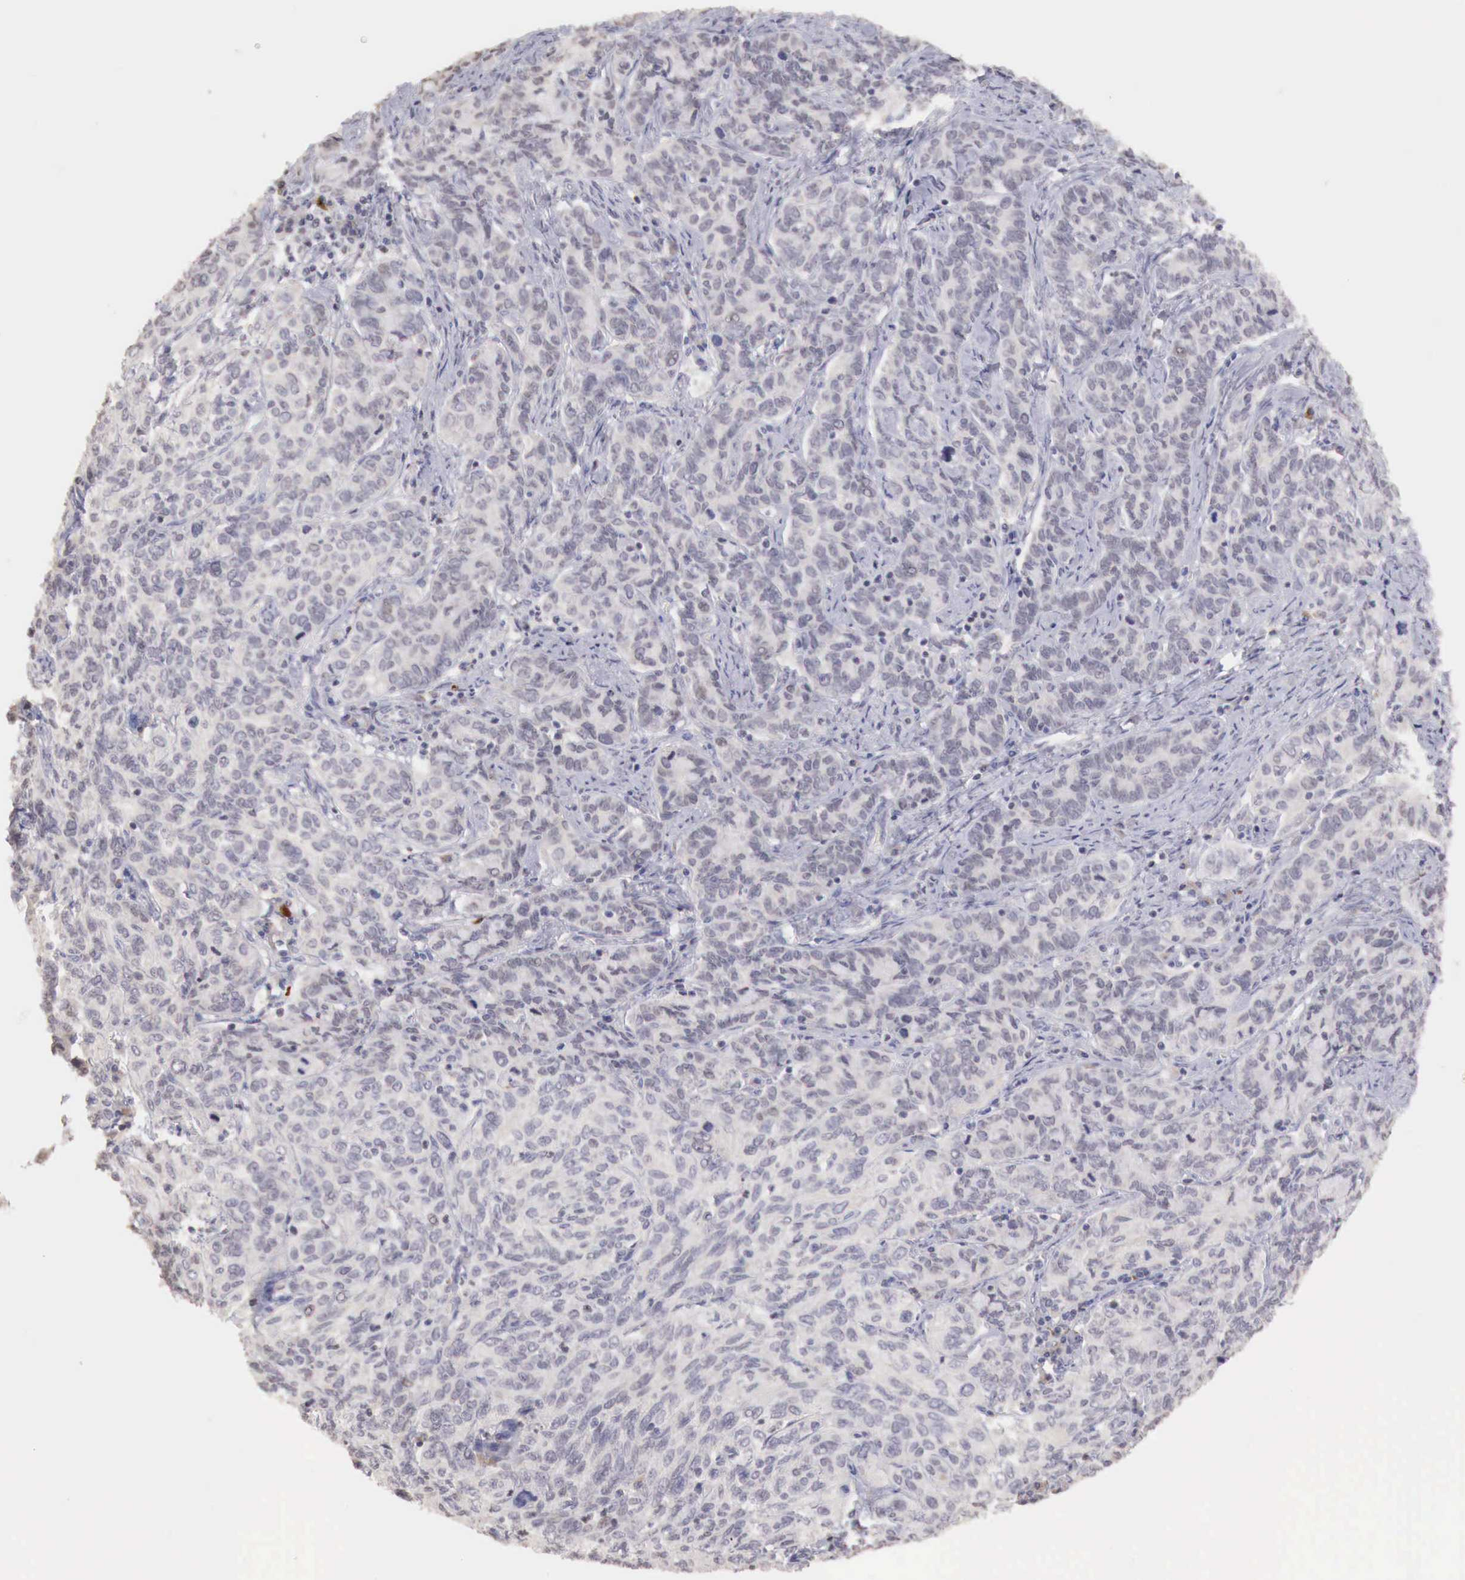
{"staining": {"intensity": "negative", "quantity": "none", "location": "none"}, "tissue": "cervical cancer", "cell_type": "Tumor cells", "image_type": "cancer", "snomed": [{"axis": "morphology", "description": "Squamous cell carcinoma, NOS"}, {"axis": "topography", "description": "Cervix"}], "caption": "Cervical cancer (squamous cell carcinoma) was stained to show a protein in brown. There is no significant positivity in tumor cells. (Brightfield microscopy of DAB (3,3'-diaminobenzidine) immunohistochemistry at high magnification).", "gene": "TBC1D9", "patient": {"sex": "female", "age": 38}}